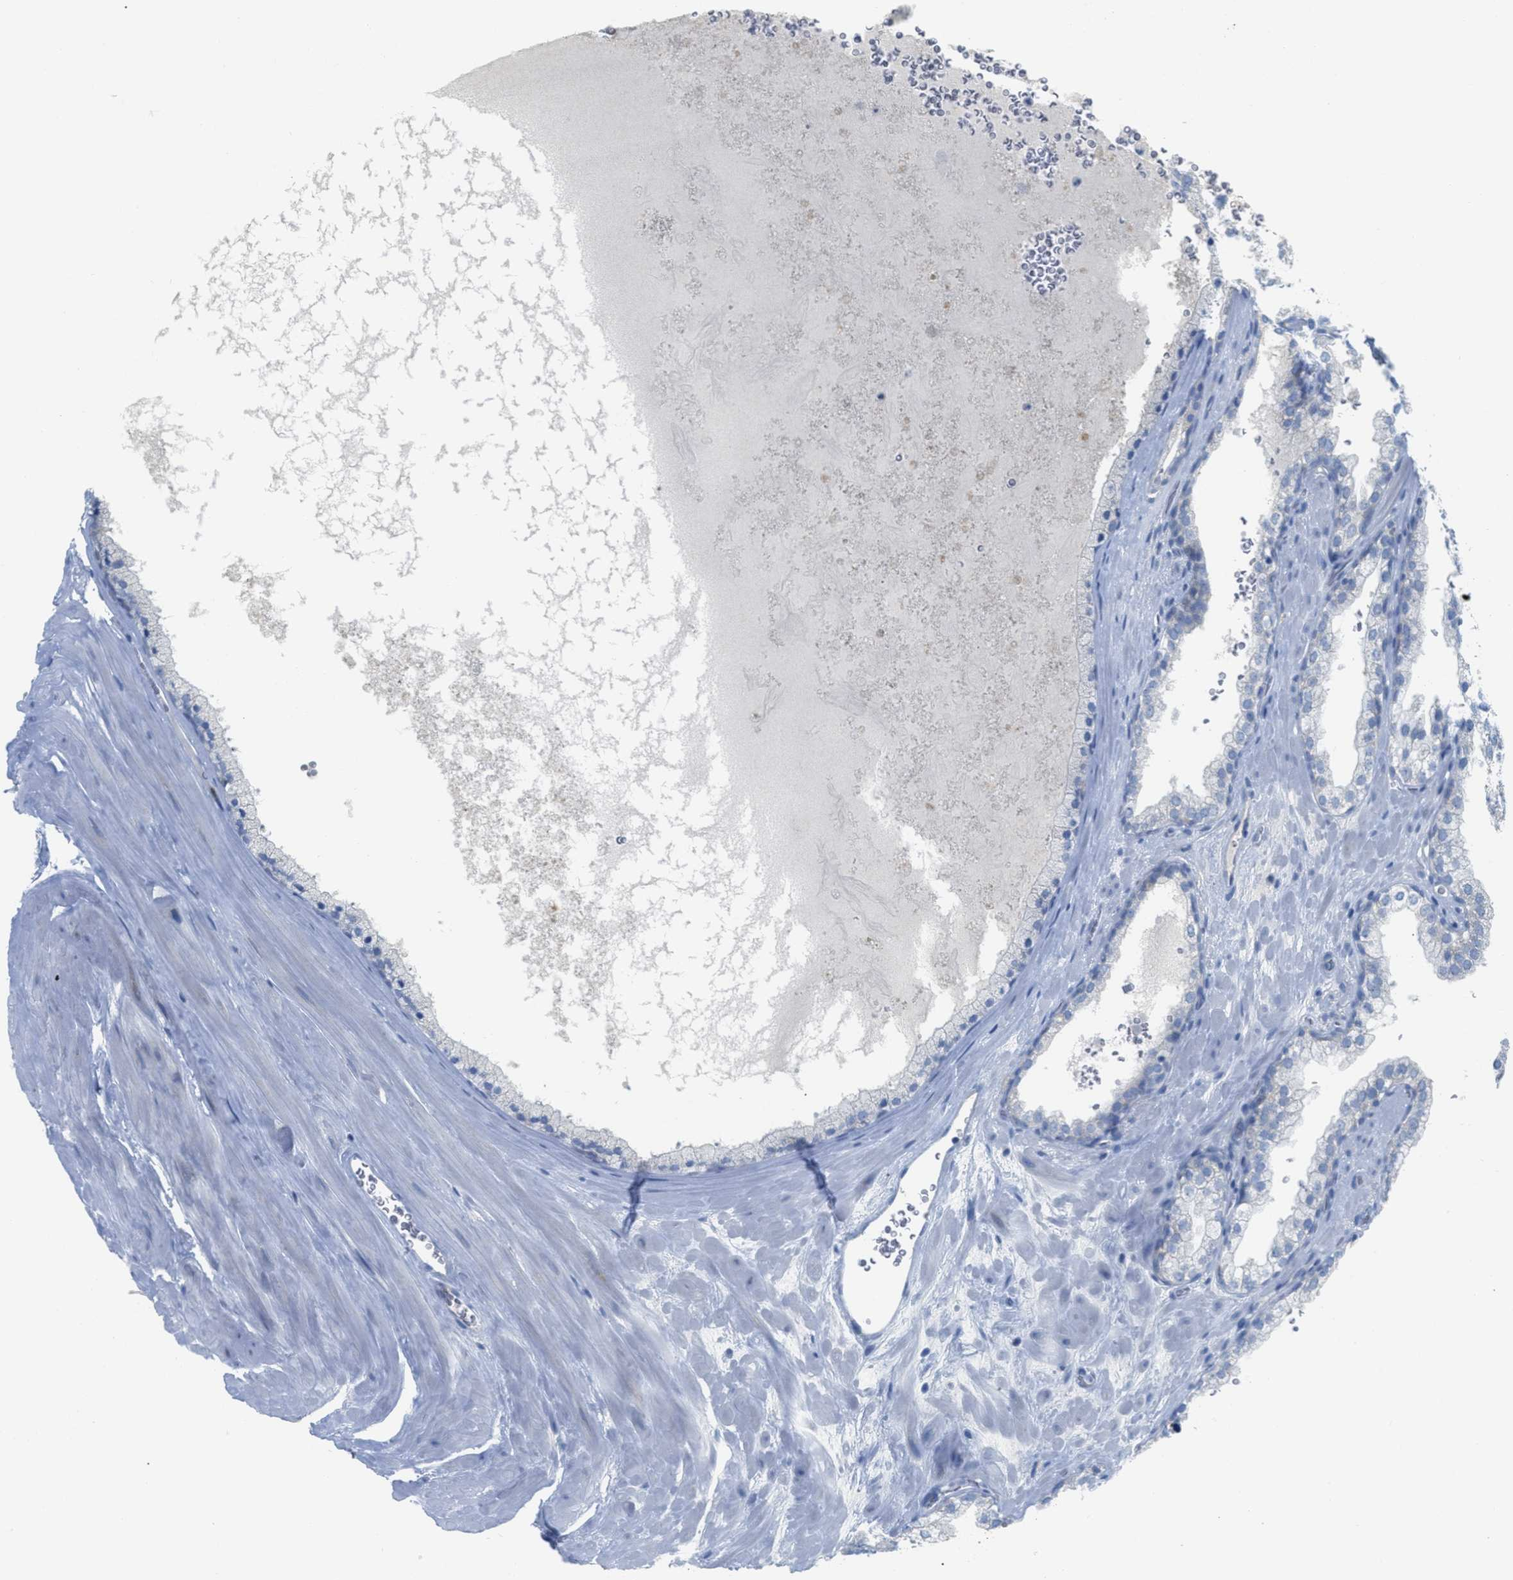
{"staining": {"intensity": "weak", "quantity": "<25%", "location": "cytoplasmic/membranous"}, "tissue": "prostate cancer", "cell_type": "Tumor cells", "image_type": "cancer", "snomed": [{"axis": "morphology", "description": "Adenocarcinoma, High grade"}, {"axis": "topography", "description": "Prostate"}], "caption": "The photomicrograph displays no staining of tumor cells in high-grade adenocarcinoma (prostate).", "gene": "ORC6", "patient": {"sex": "male", "age": 60}}